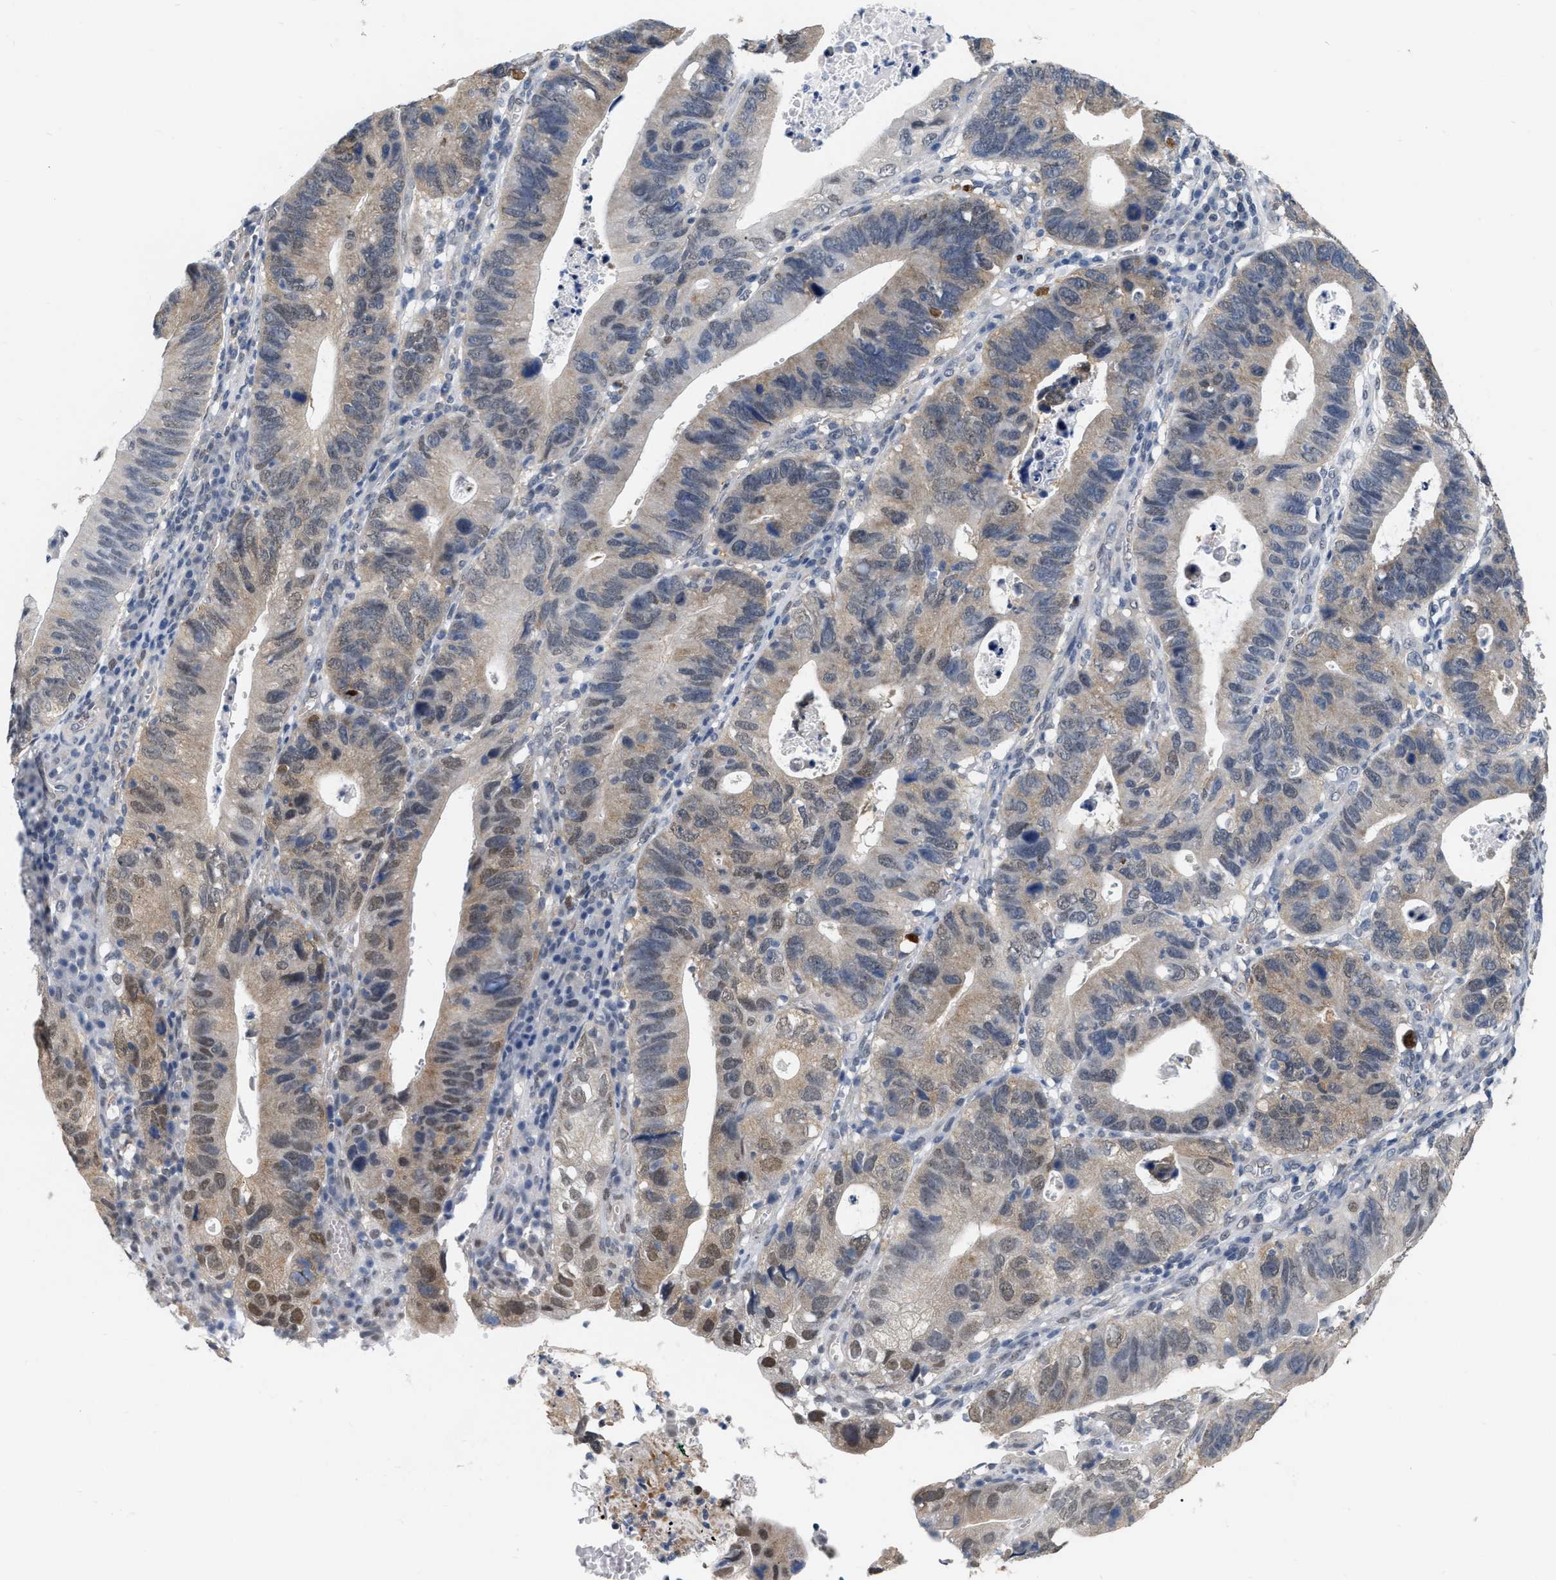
{"staining": {"intensity": "weak", "quantity": ">75%", "location": "cytoplasmic/membranous"}, "tissue": "stomach cancer", "cell_type": "Tumor cells", "image_type": "cancer", "snomed": [{"axis": "morphology", "description": "Adenocarcinoma, NOS"}, {"axis": "topography", "description": "Stomach"}], "caption": "Tumor cells exhibit low levels of weak cytoplasmic/membranous expression in approximately >75% of cells in human stomach adenocarcinoma.", "gene": "RUVBL1", "patient": {"sex": "male", "age": 59}}